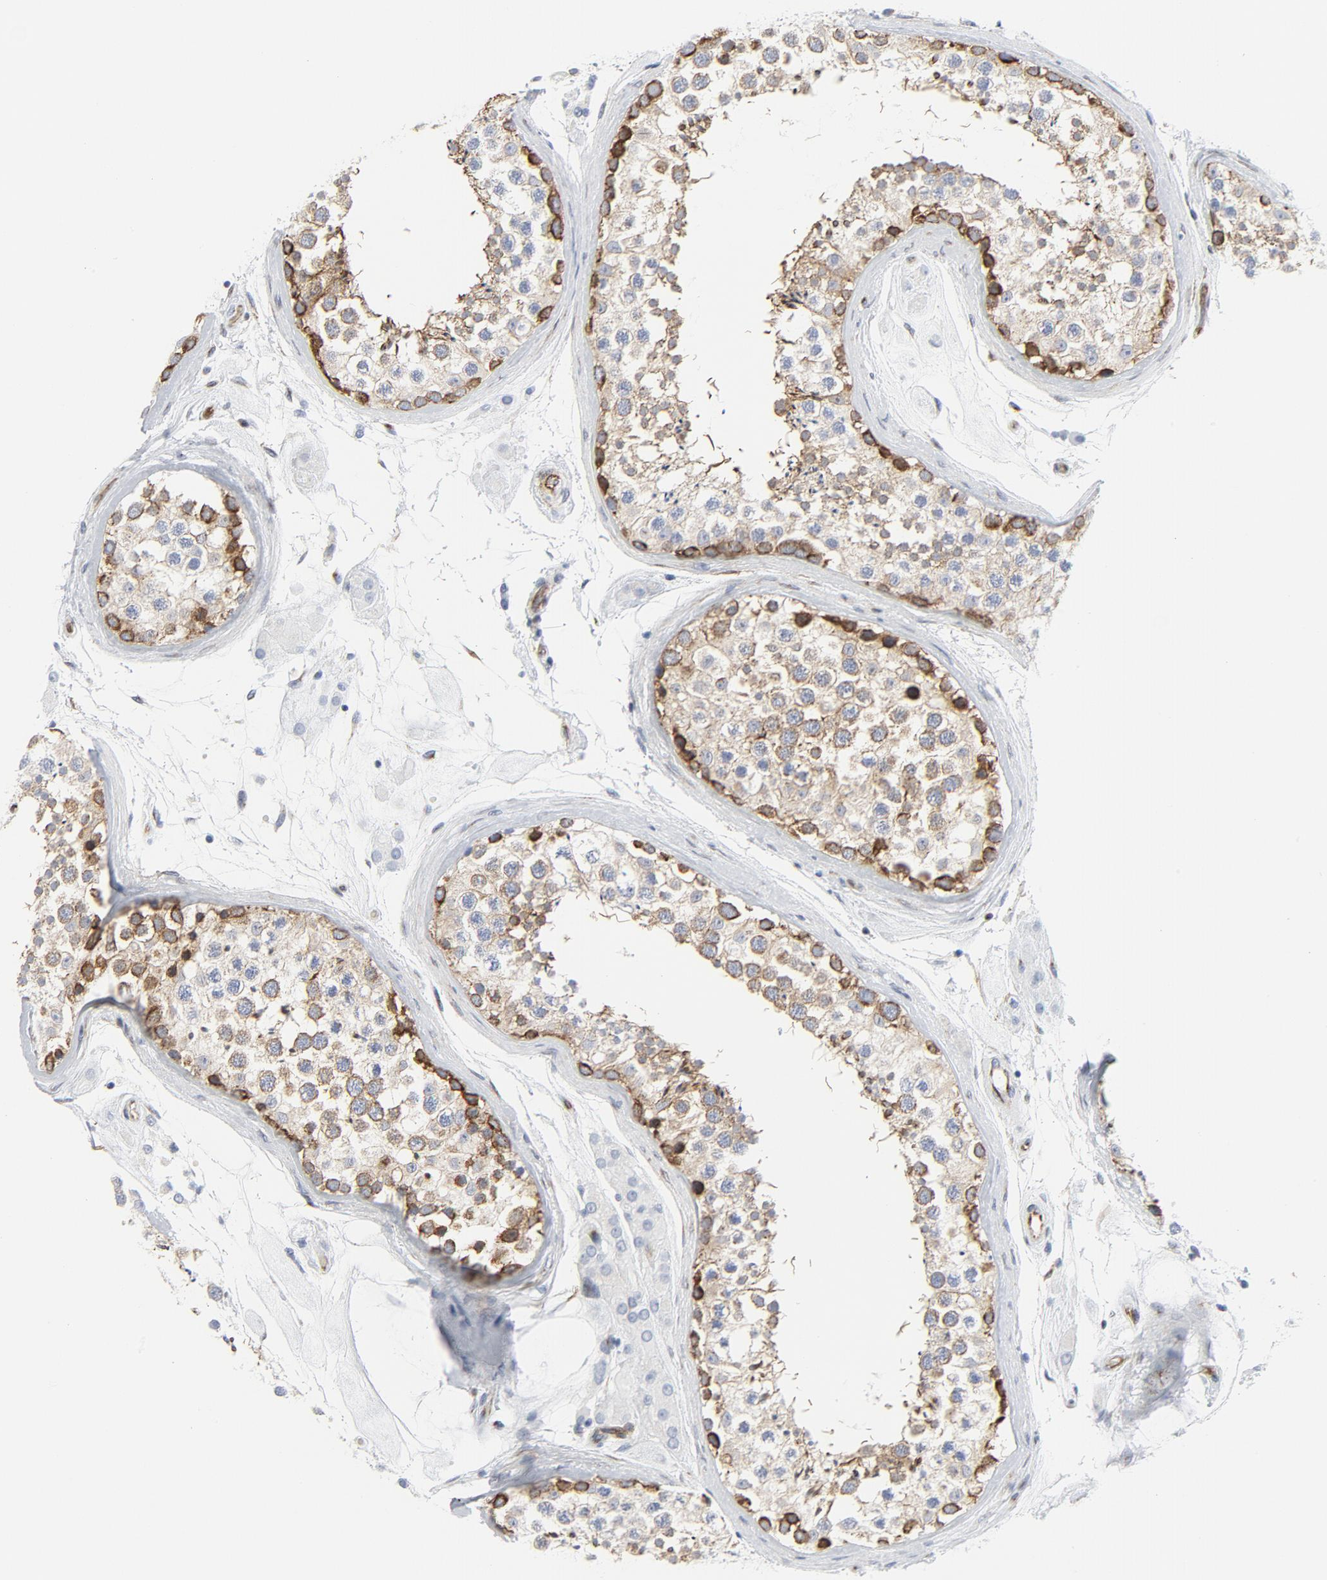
{"staining": {"intensity": "moderate", "quantity": "<25%", "location": "cytoplasmic/membranous"}, "tissue": "testis", "cell_type": "Cells in seminiferous ducts", "image_type": "normal", "snomed": [{"axis": "morphology", "description": "Normal tissue, NOS"}, {"axis": "topography", "description": "Testis"}], "caption": "A brown stain highlights moderate cytoplasmic/membranous staining of a protein in cells in seminiferous ducts of unremarkable human testis. (DAB IHC, brown staining for protein, blue staining for nuclei).", "gene": "TUBB1", "patient": {"sex": "male", "age": 46}}